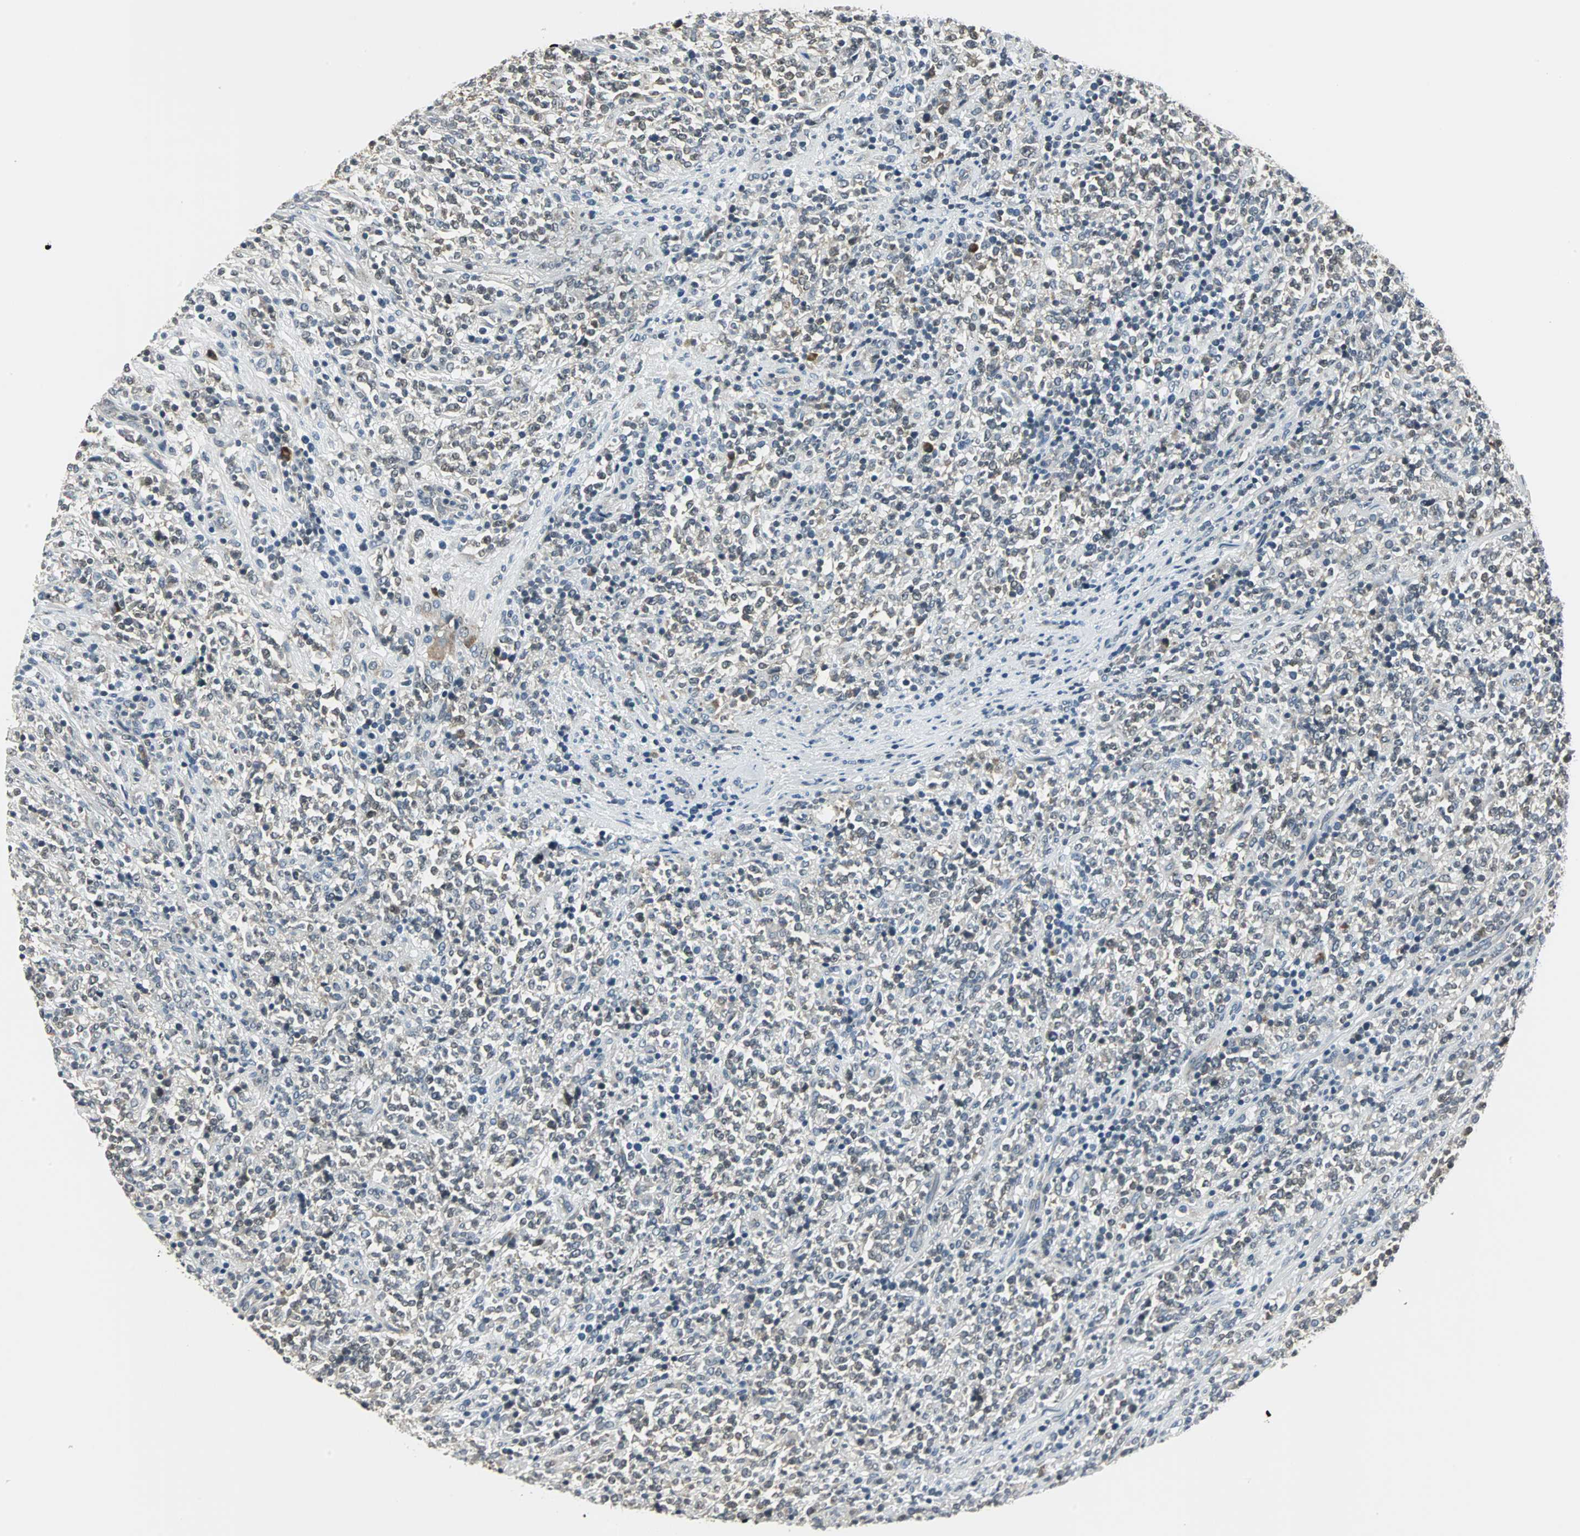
{"staining": {"intensity": "negative", "quantity": "none", "location": "none"}, "tissue": "lymphoma", "cell_type": "Tumor cells", "image_type": "cancer", "snomed": [{"axis": "morphology", "description": "Malignant lymphoma, non-Hodgkin's type, High grade"}, {"axis": "topography", "description": "Soft tissue"}], "caption": "Image shows no protein positivity in tumor cells of high-grade malignant lymphoma, non-Hodgkin's type tissue.", "gene": "CCT5", "patient": {"sex": "male", "age": 18}}